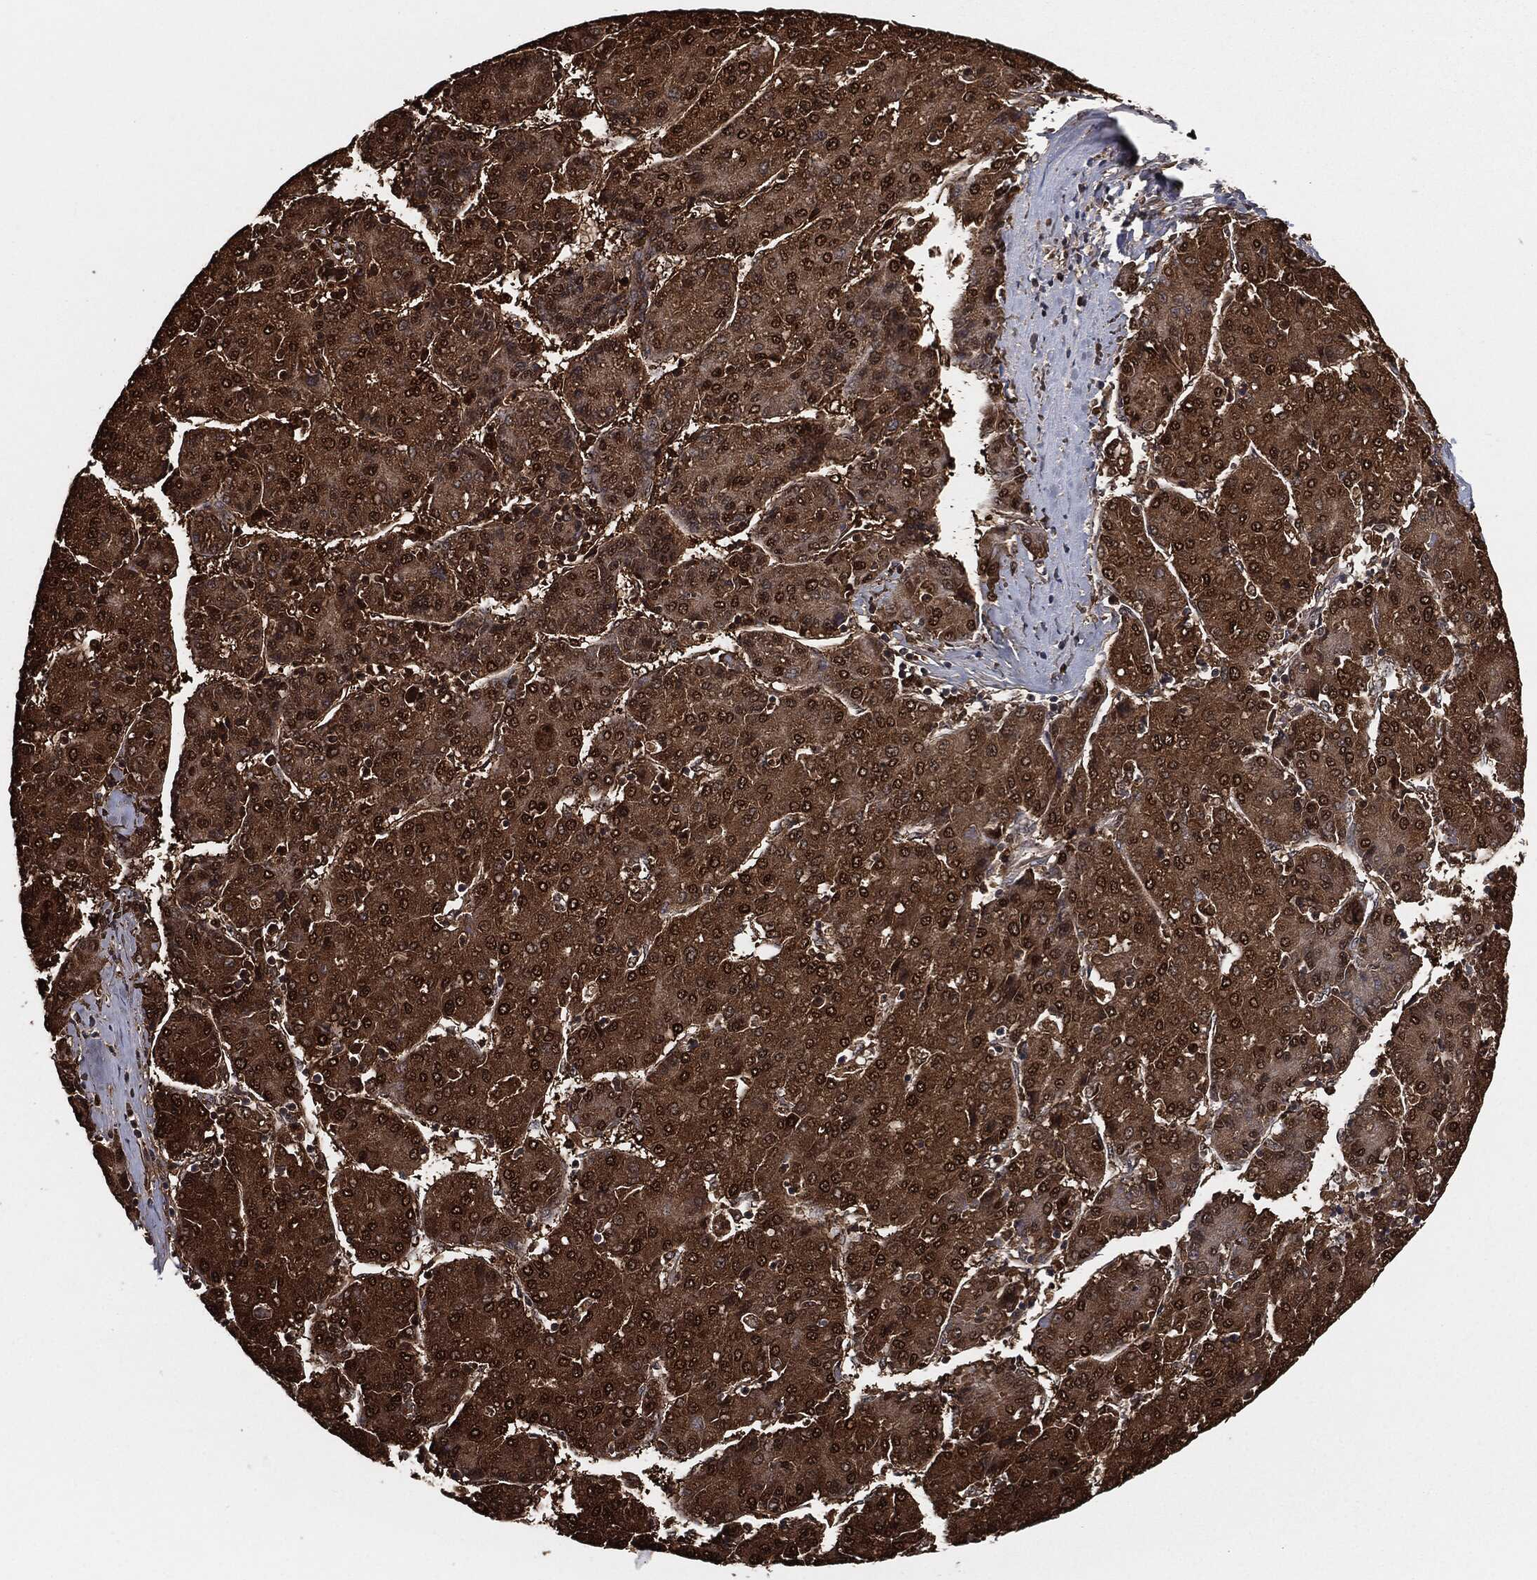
{"staining": {"intensity": "moderate", "quantity": ">75%", "location": "cytoplasmic/membranous,nuclear"}, "tissue": "liver cancer", "cell_type": "Tumor cells", "image_type": "cancer", "snomed": [{"axis": "morphology", "description": "Carcinoma, Hepatocellular, NOS"}, {"axis": "topography", "description": "Liver"}], "caption": "The histopathology image exhibits a brown stain indicating the presence of a protein in the cytoplasmic/membranous and nuclear of tumor cells in liver hepatocellular carcinoma. The protein is stained brown, and the nuclei are stained in blue (DAB IHC with brightfield microscopy, high magnification).", "gene": "CAPRIN2", "patient": {"sex": "male", "age": 65}}